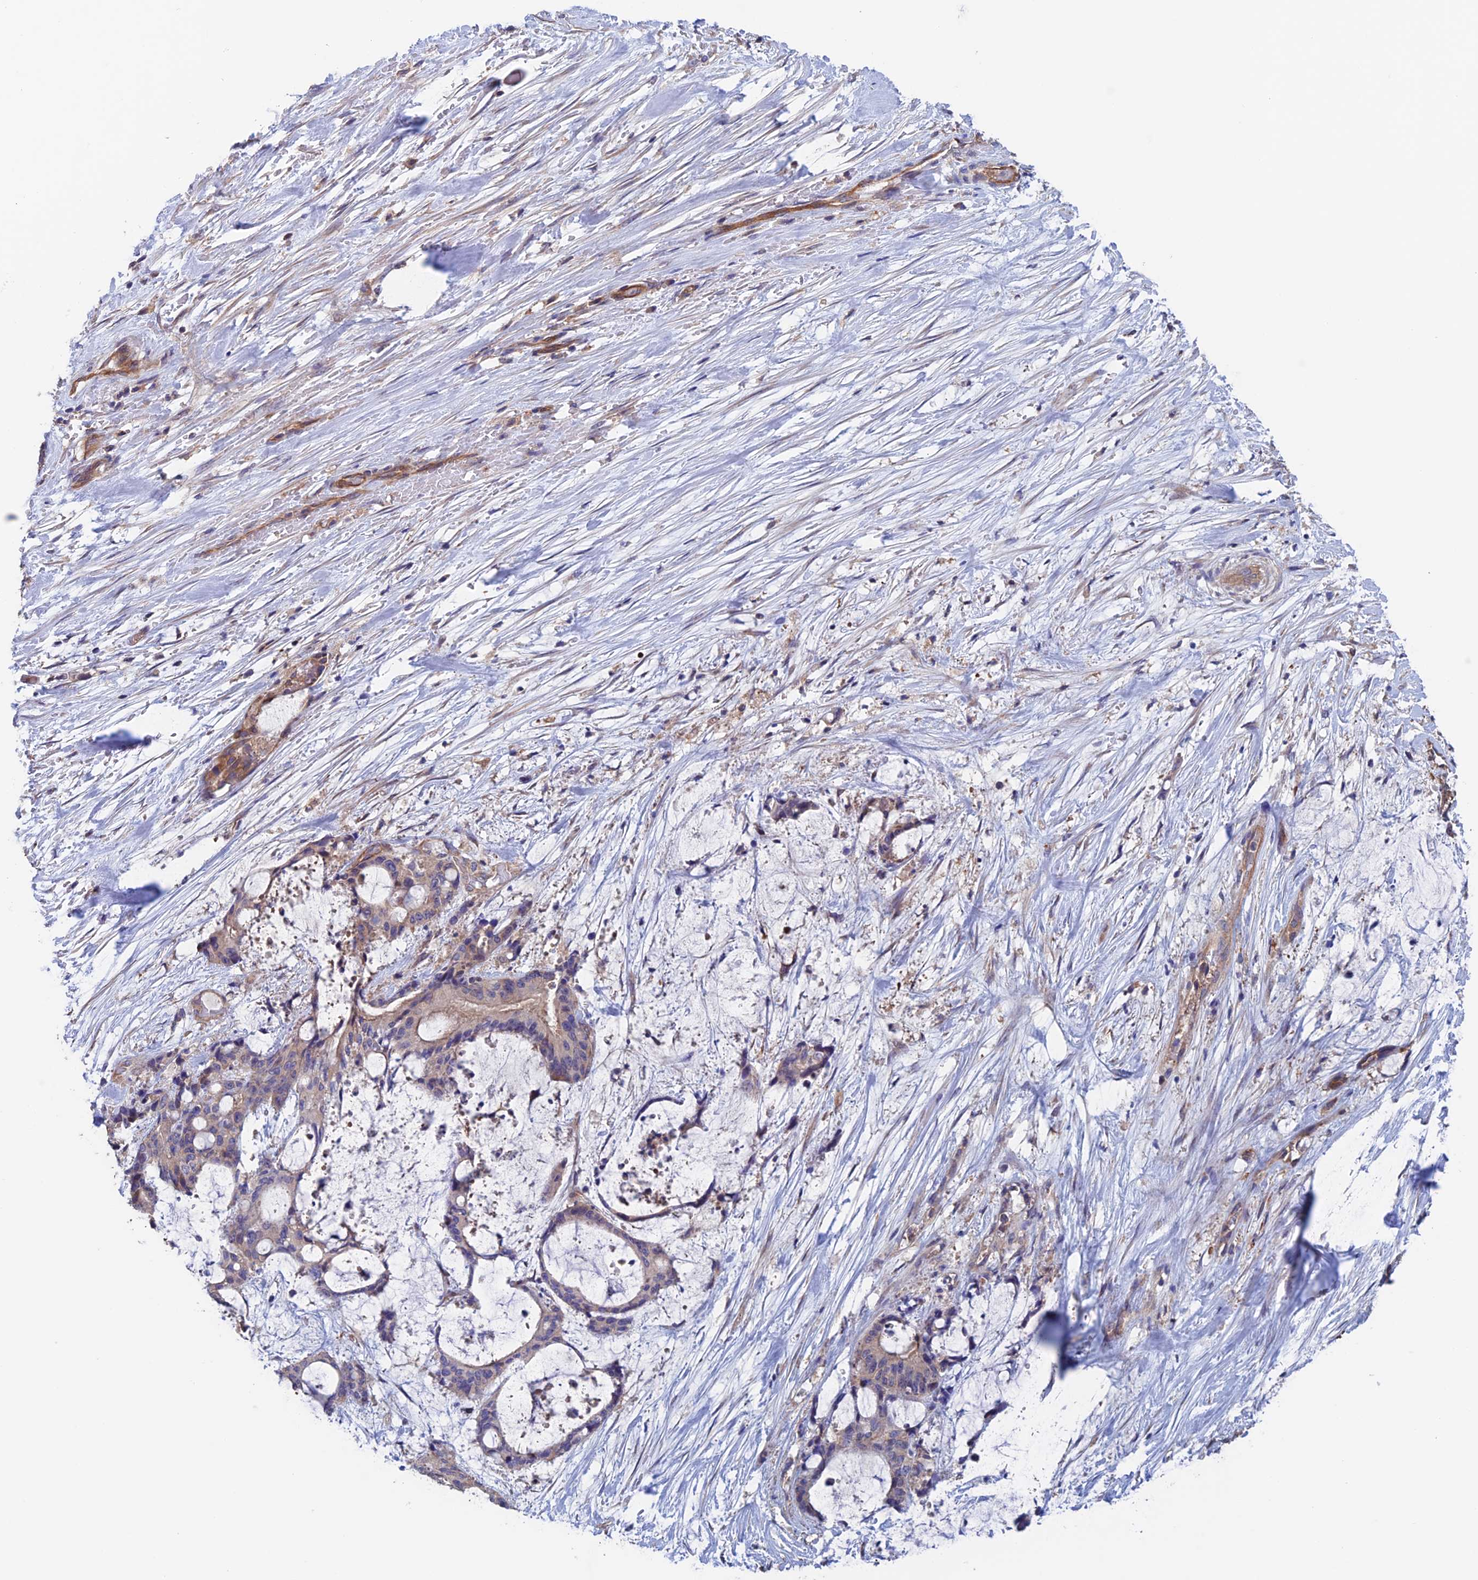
{"staining": {"intensity": "weak", "quantity": "<25%", "location": "cytoplasmic/membranous"}, "tissue": "liver cancer", "cell_type": "Tumor cells", "image_type": "cancer", "snomed": [{"axis": "morphology", "description": "Normal tissue, NOS"}, {"axis": "morphology", "description": "Cholangiocarcinoma"}, {"axis": "topography", "description": "Liver"}, {"axis": "topography", "description": "Peripheral nerve tissue"}], "caption": "The image reveals no significant positivity in tumor cells of liver cholangiocarcinoma.", "gene": "NUDT16L1", "patient": {"sex": "female", "age": 73}}